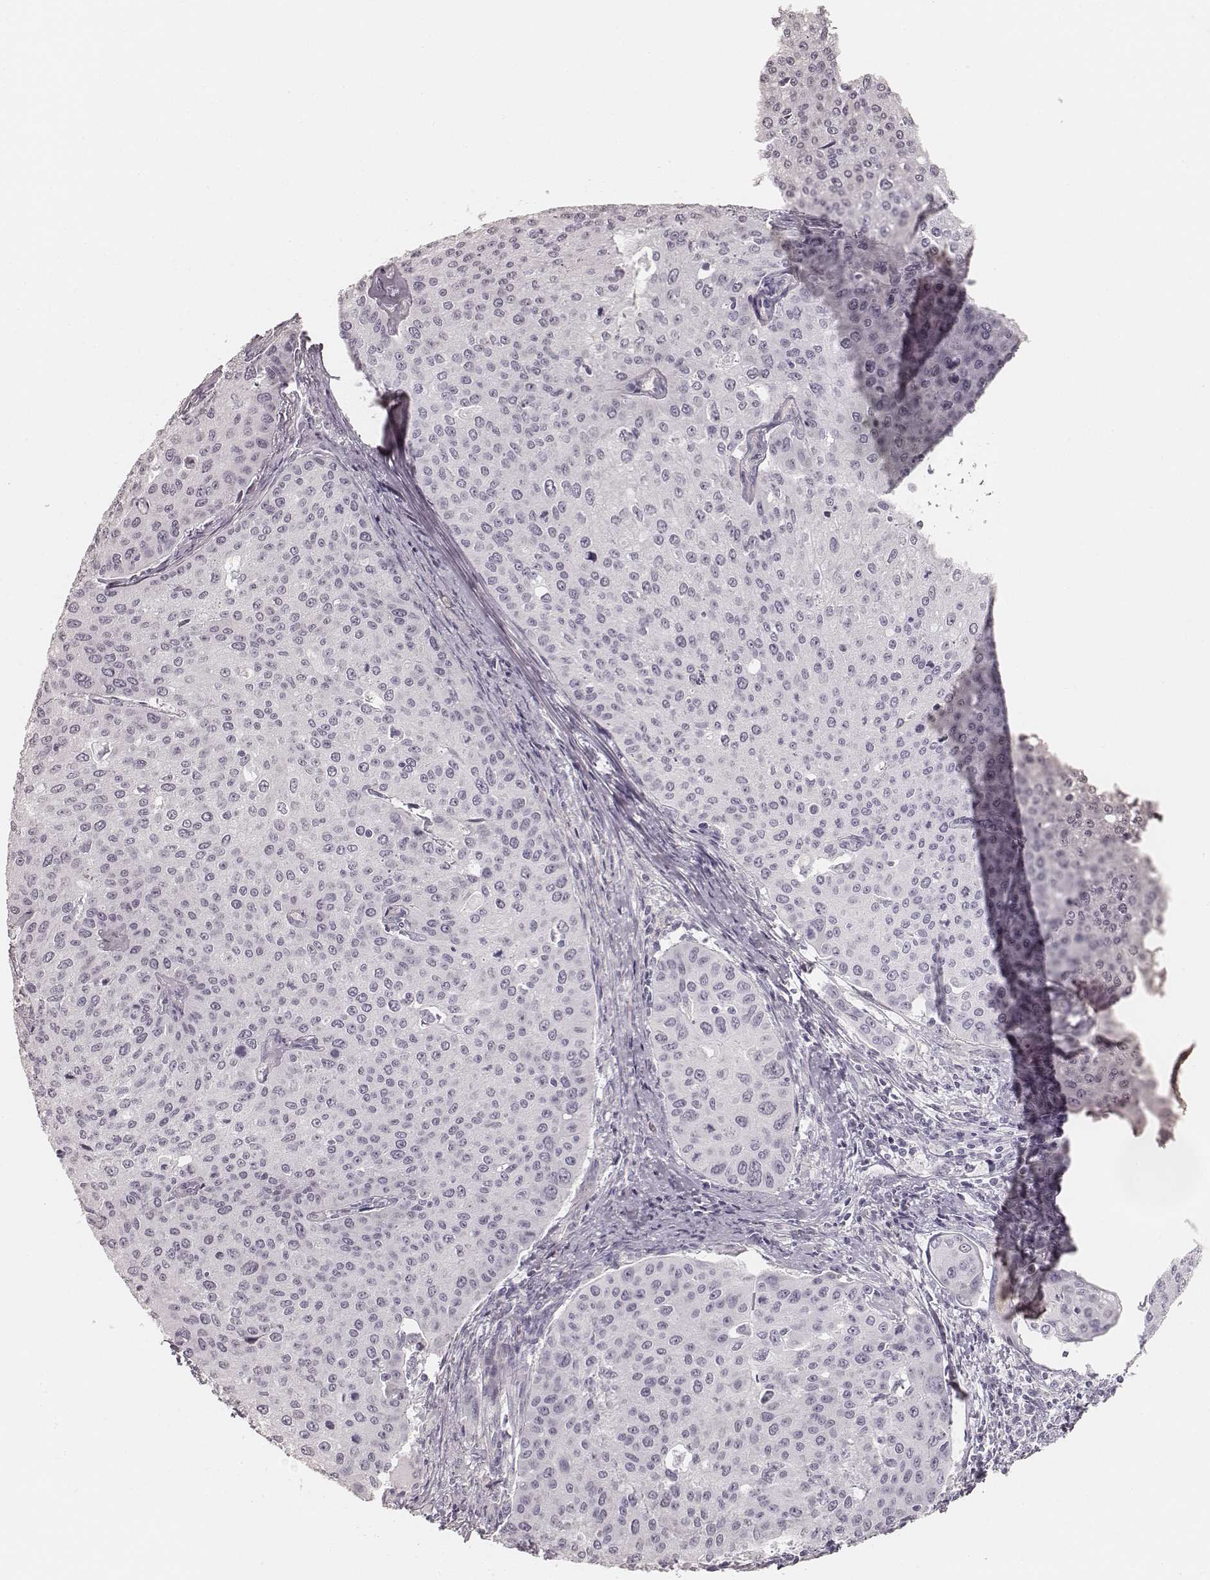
{"staining": {"intensity": "negative", "quantity": "none", "location": "none"}, "tissue": "cervical cancer", "cell_type": "Tumor cells", "image_type": "cancer", "snomed": [{"axis": "morphology", "description": "Squamous cell carcinoma, NOS"}, {"axis": "topography", "description": "Cervix"}], "caption": "Immunohistochemistry micrograph of neoplastic tissue: cervical cancer (squamous cell carcinoma) stained with DAB displays no significant protein positivity in tumor cells.", "gene": "HNF4G", "patient": {"sex": "female", "age": 38}}